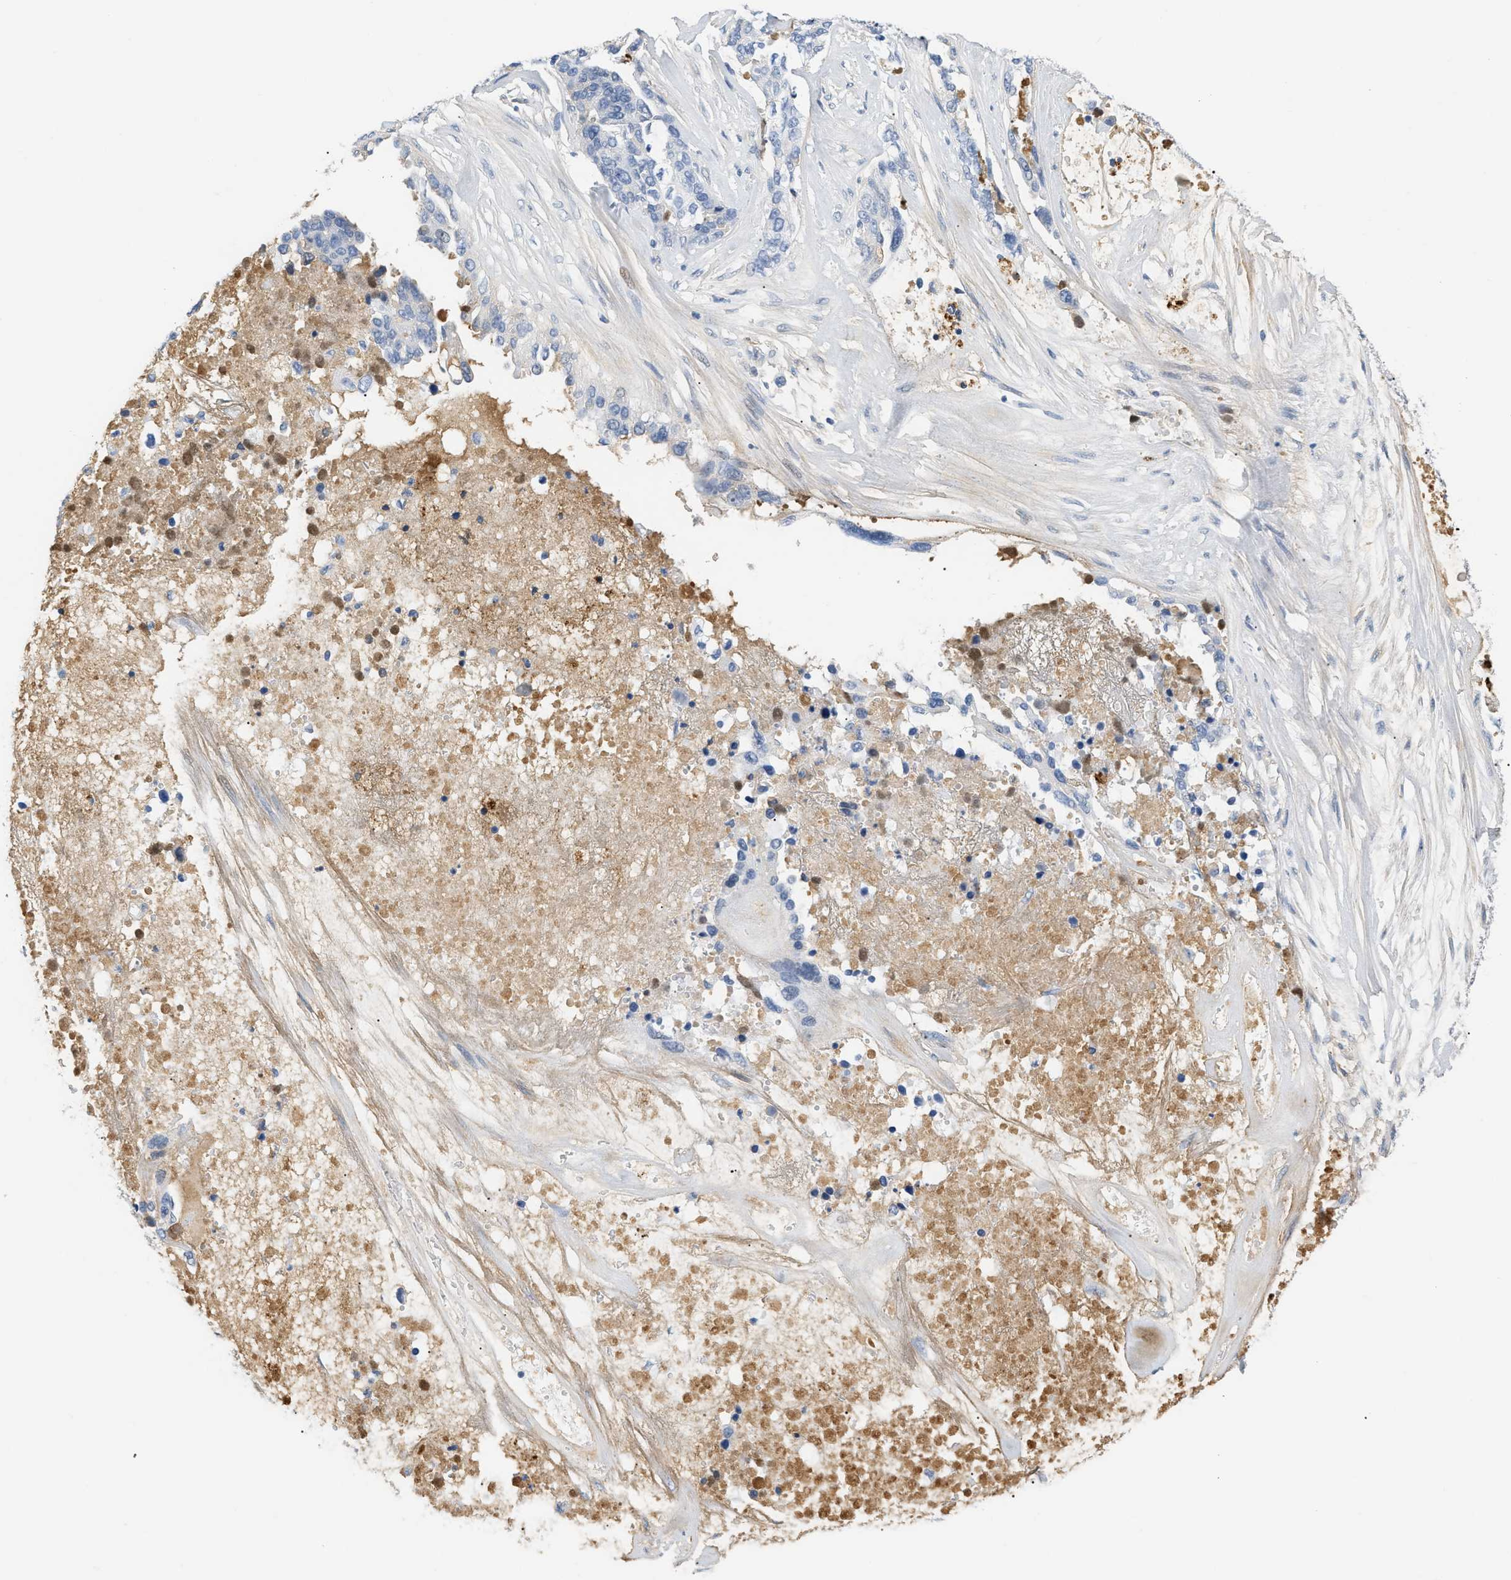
{"staining": {"intensity": "negative", "quantity": "none", "location": "none"}, "tissue": "ovarian cancer", "cell_type": "Tumor cells", "image_type": "cancer", "snomed": [{"axis": "morphology", "description": "Cystadenocarcinoma, serous, NOS"}, {"axis": "topography", "description": "Ovary"}], "caption": "Tumor cells show no significant positivity in ovarian cancer.", "gene": "CFH", "patient": {"sex": "female", "age": 44}}